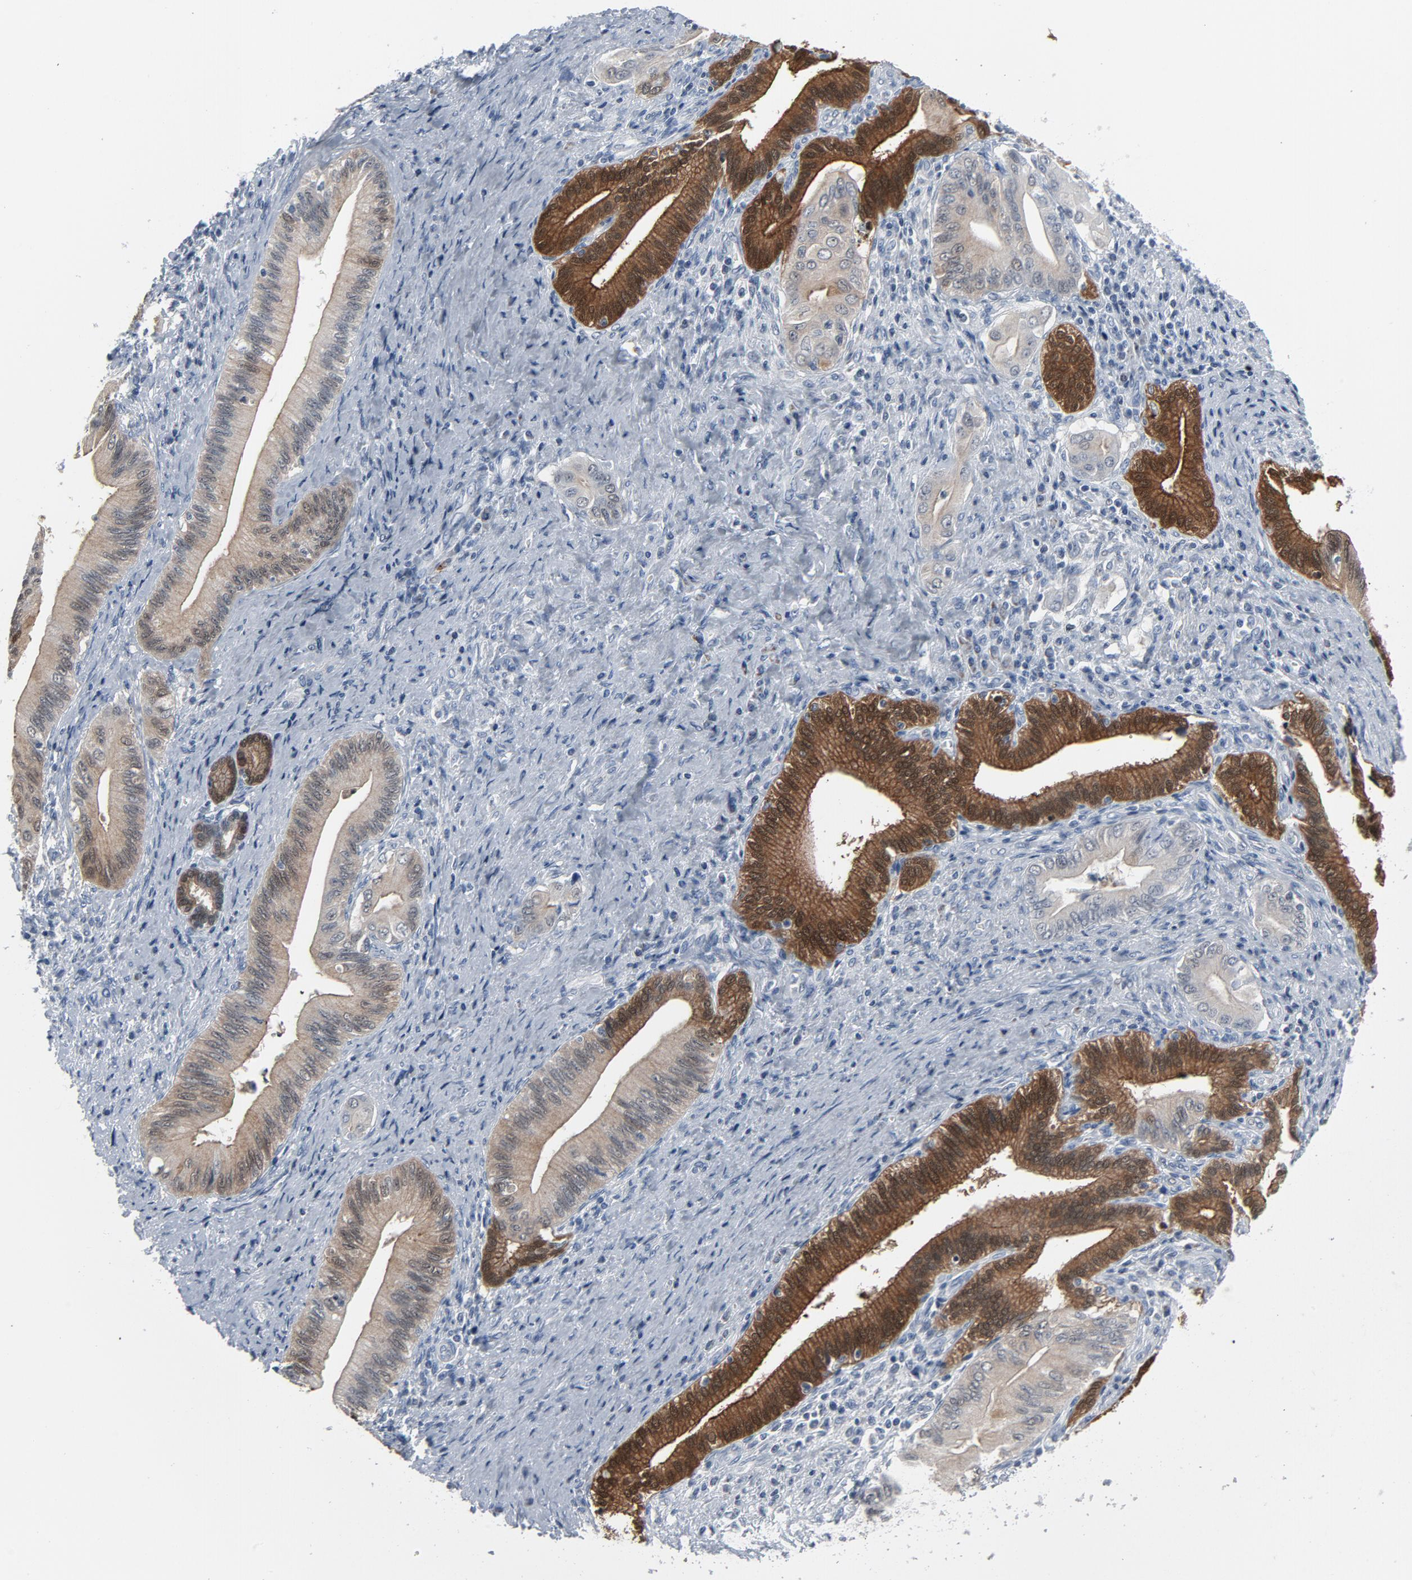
{"staining": {"intensity": "moderate", "quantity": ">75%", "location": "cytoplasmic/membranous,nuclear"}, "tissue": "liver cancer", "cell_type": "Tumor cells", "image_type": "cancer", "snomed": [{"axis": "morphology", "description": "Cholangiocarcinoma"}, {"axis": "topography", "description": "Liver"}], "caption": "Immunohistochemical staining of liver cancer (cholangiocarcinoma) shows medium levels of moderate cytoplasmic/membranous and nuclear positivity in approximately >75% of tumor cells.", "gene": "GPX2", "patient": {"sex": "male", "age": 58}}